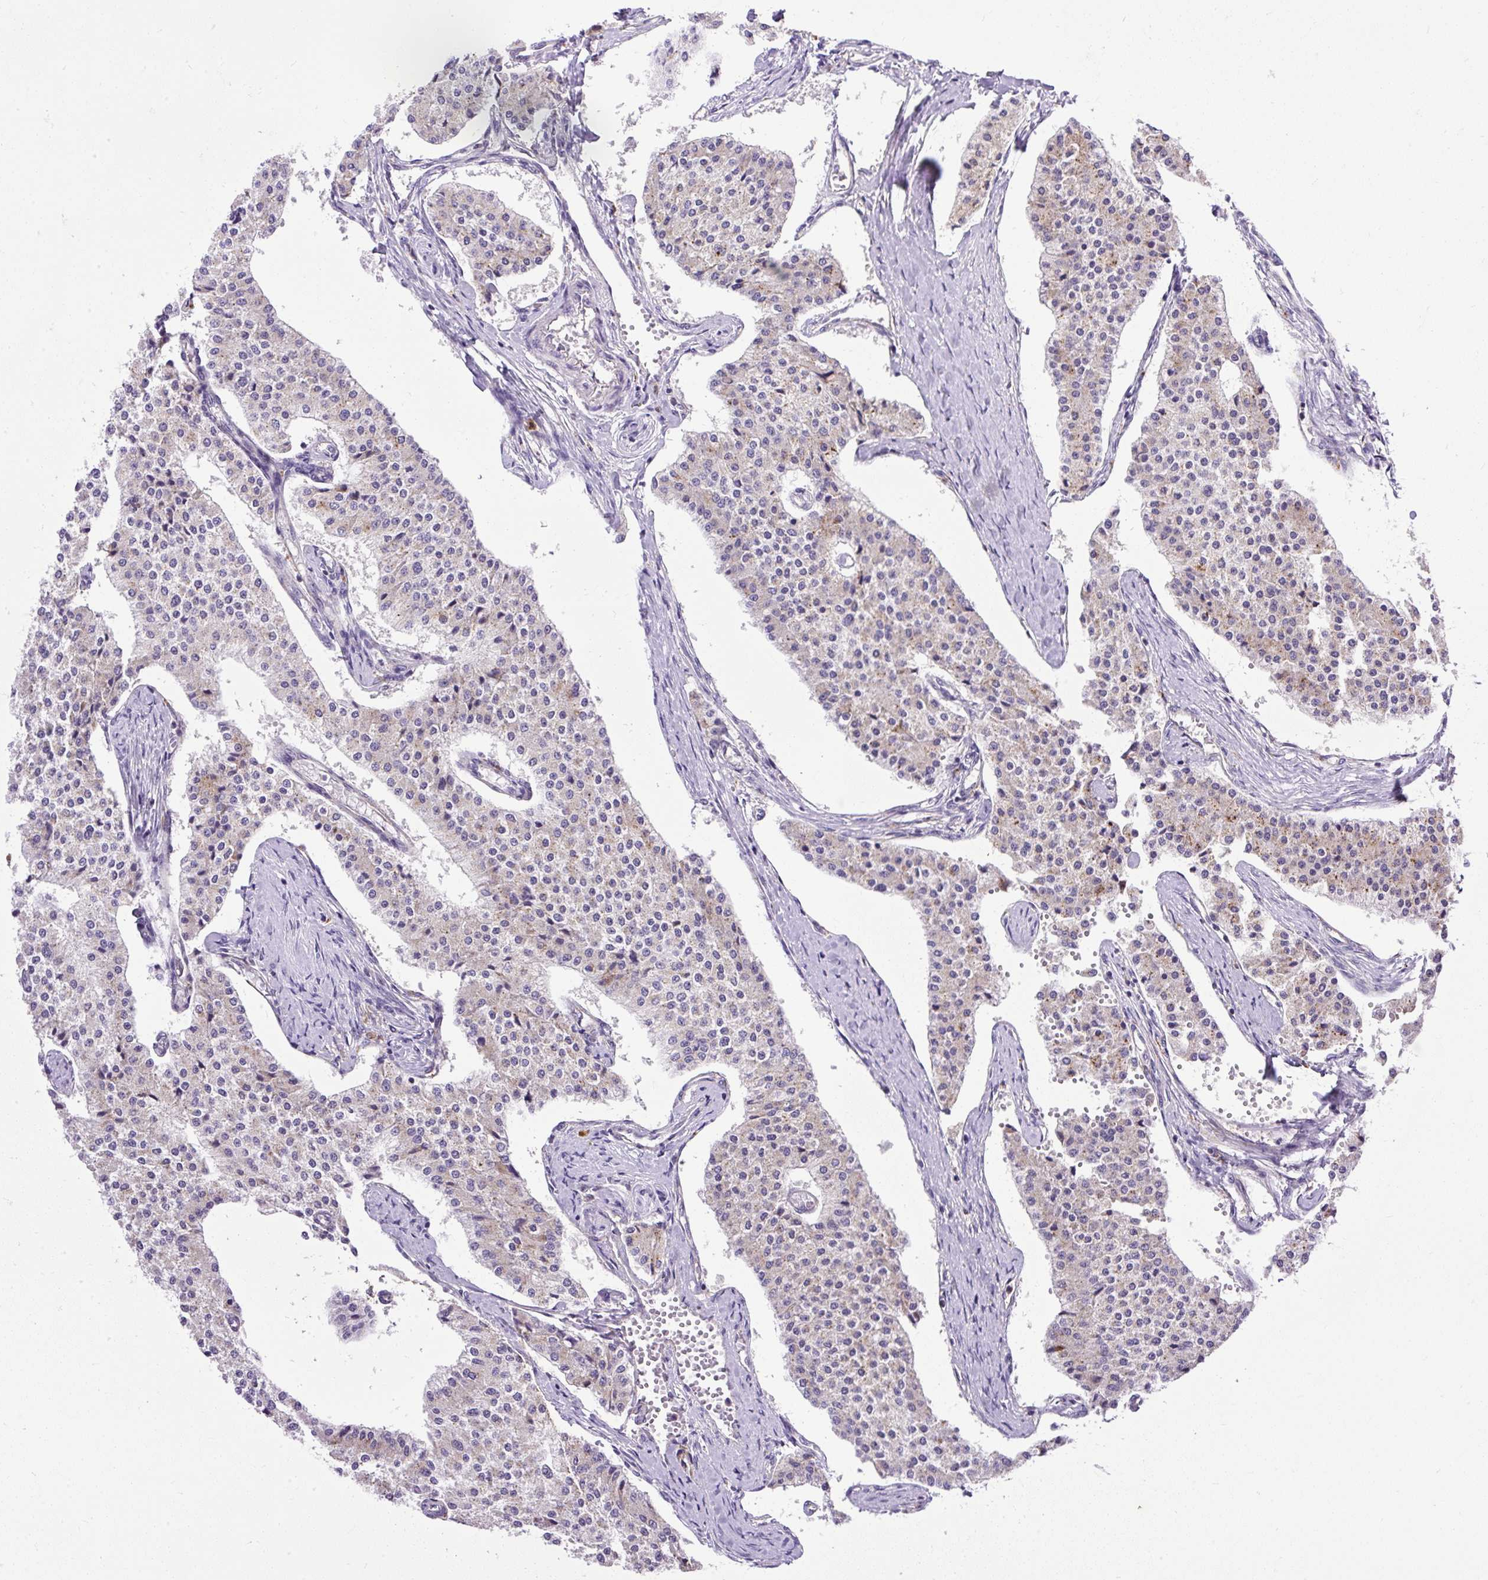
{"staining": {"intensity": "weak", "quantity": "<25%", "location": "cytoplasmic/membranous"}, "tissue": "carcinoid", "cell_type": "Tumor cells", "image_type": "cancer", "snomed": [{"axis": "morphology", "description": "Carcinoid, malignant, NOS"}, {"axis": "topography", "description": "Colon"}], "caption": "IHC photomicrograph of carcinoid stained for a protein (brown), which demonstrates no expression in tumor cells.", "gene": "HEXB", "patient": {"sex": "female", "age": 52}}